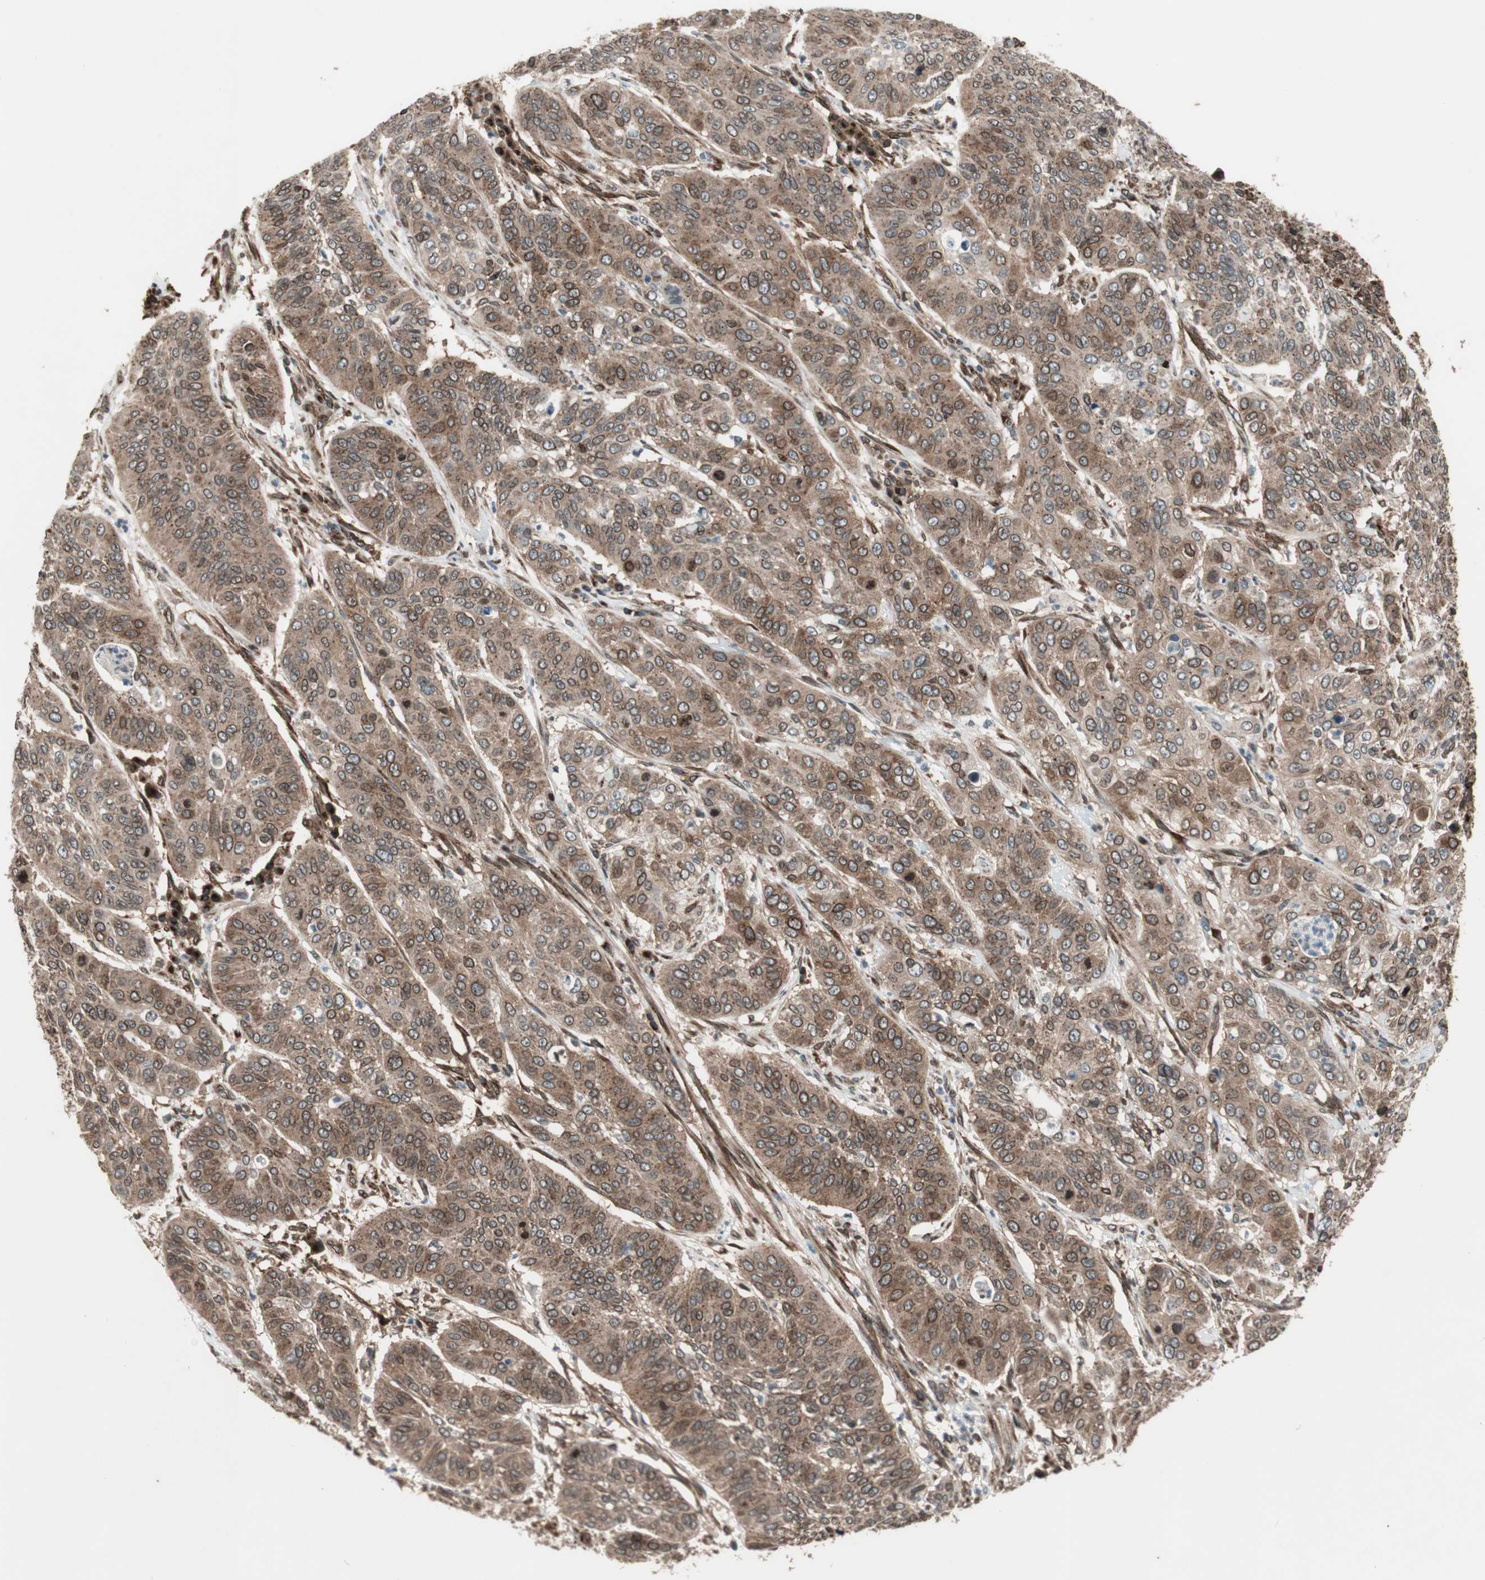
{"staining": {"intensity": "strong", "quantity": ">75%", "location": "cytoplasmic/membranous,nuclear"}, "tissue": "cervical cancer", "cell_type": "Tumor cells", "image_type": "cancer", "snomed": [{"axis": "morphology", "description": "Squamous cell carcinoma, NOS"}, {"axis": "topography", "description": "Cervix"}], "caption": "Cervical squamous cell carcinoma stained with DAB (3,3'-diaminobenzidine) immunohistochemistry (IHC) demonstrates high levels of strong cytoplasmic/membranous and nuclear staining in about >75% of tumor cells.", "gene": "NUP62", "patient": {"sex": "female", "age": 39}}